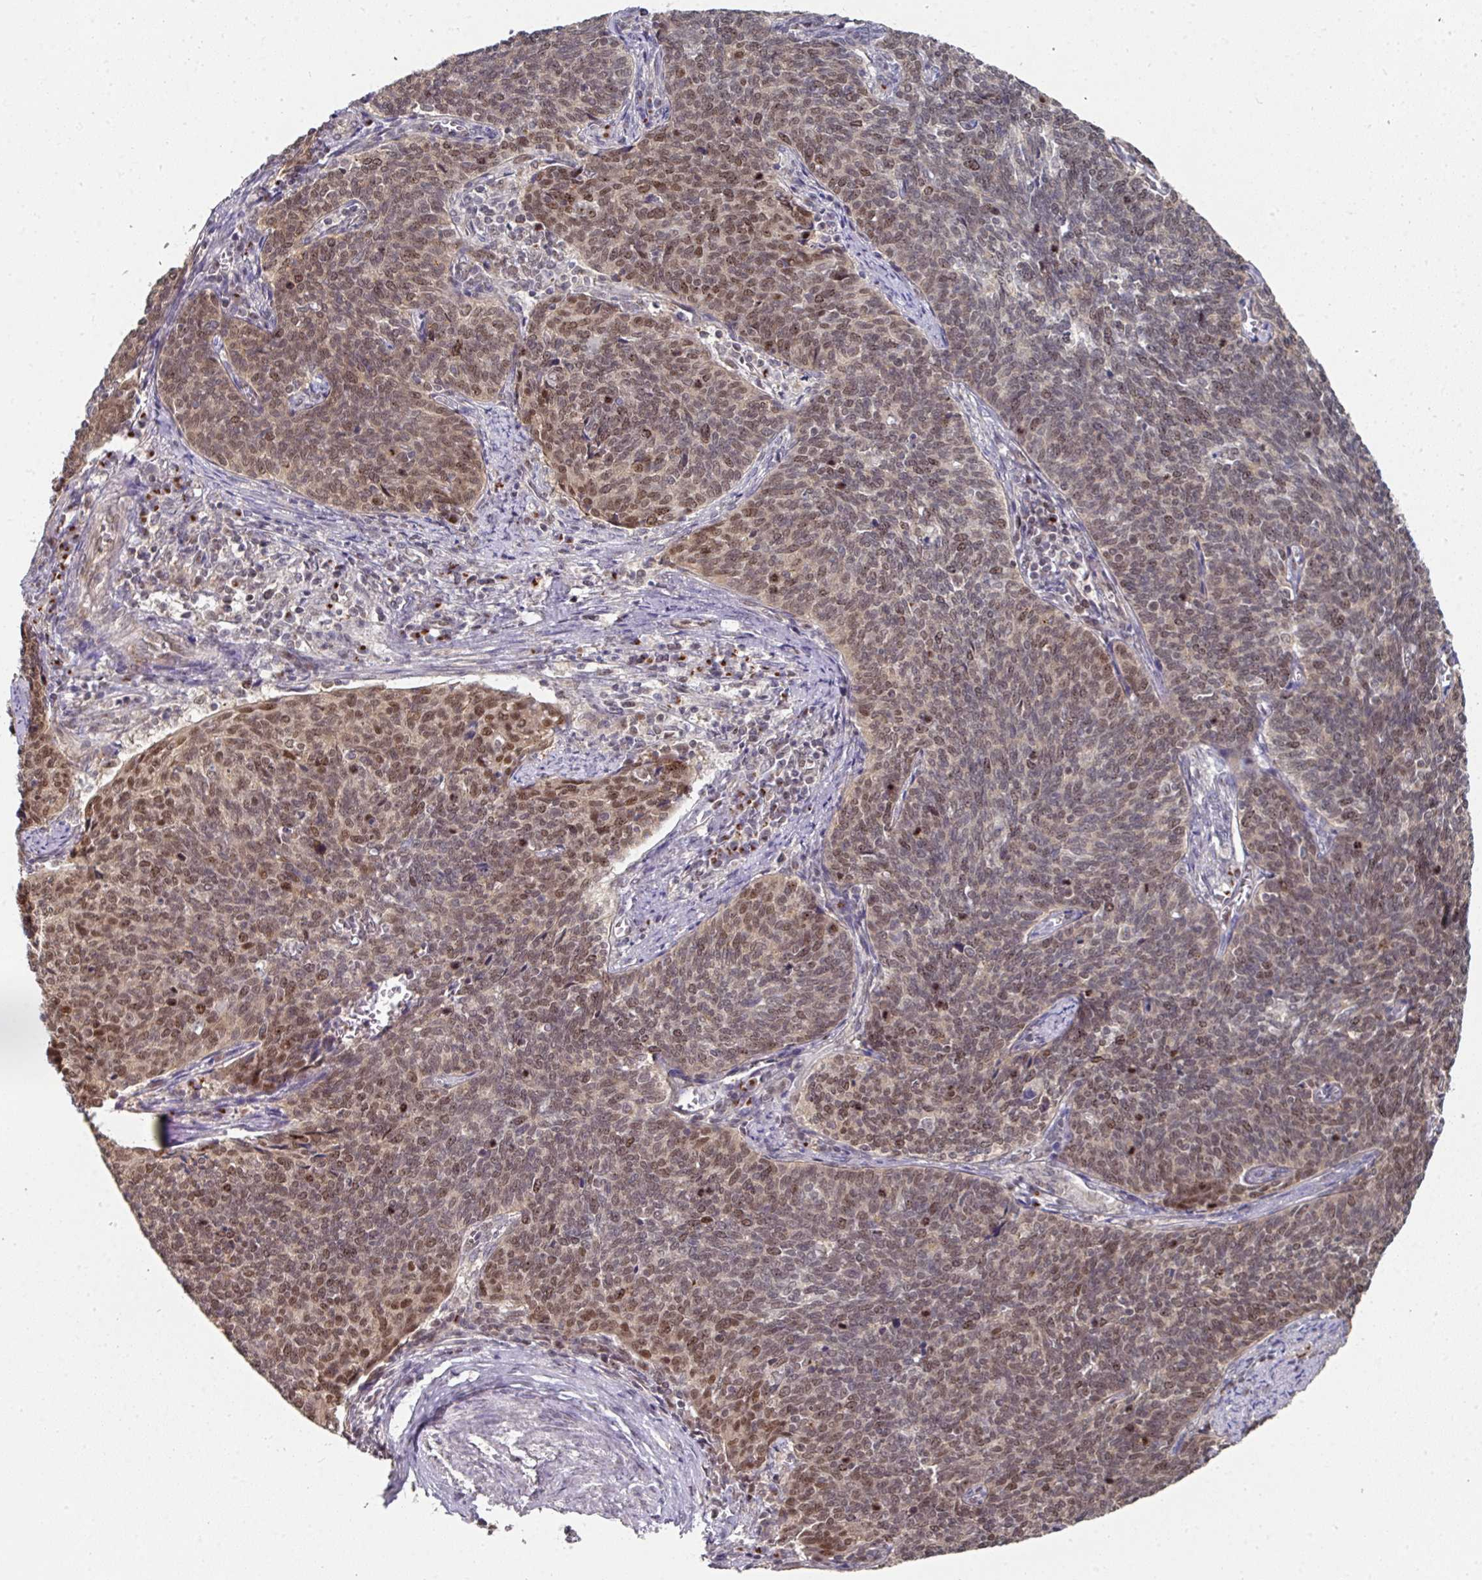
{"staining": {"intensity": "moderate", "quantity": "25%-75%", "location": "nuclear"}, "tissue": "cervical cancer", "cell_type": "Tumor cells", "image_type": "cancer", "snomed": [{"axis": "morphology", "description": "Squamous cell carcinoma, NOS"}, {"axis": "topography", "description": "Cervix"}], "caption": "Immunohistochemistry (IHC) (DAB (3,3'-diaminobenzidine)) staining of cervical squamous cell carcinoma shows moderate nuclear protein staining in approximately 25%-75% of tumor cells. The staining was performed using DAB (3,3'-diaminobenzidine), with brown indicating positive protein expression. Nuclei are stained blue with hematoxylin.", "gene": "C18orf25", "patient": {"sex": "female", "age": 39}}